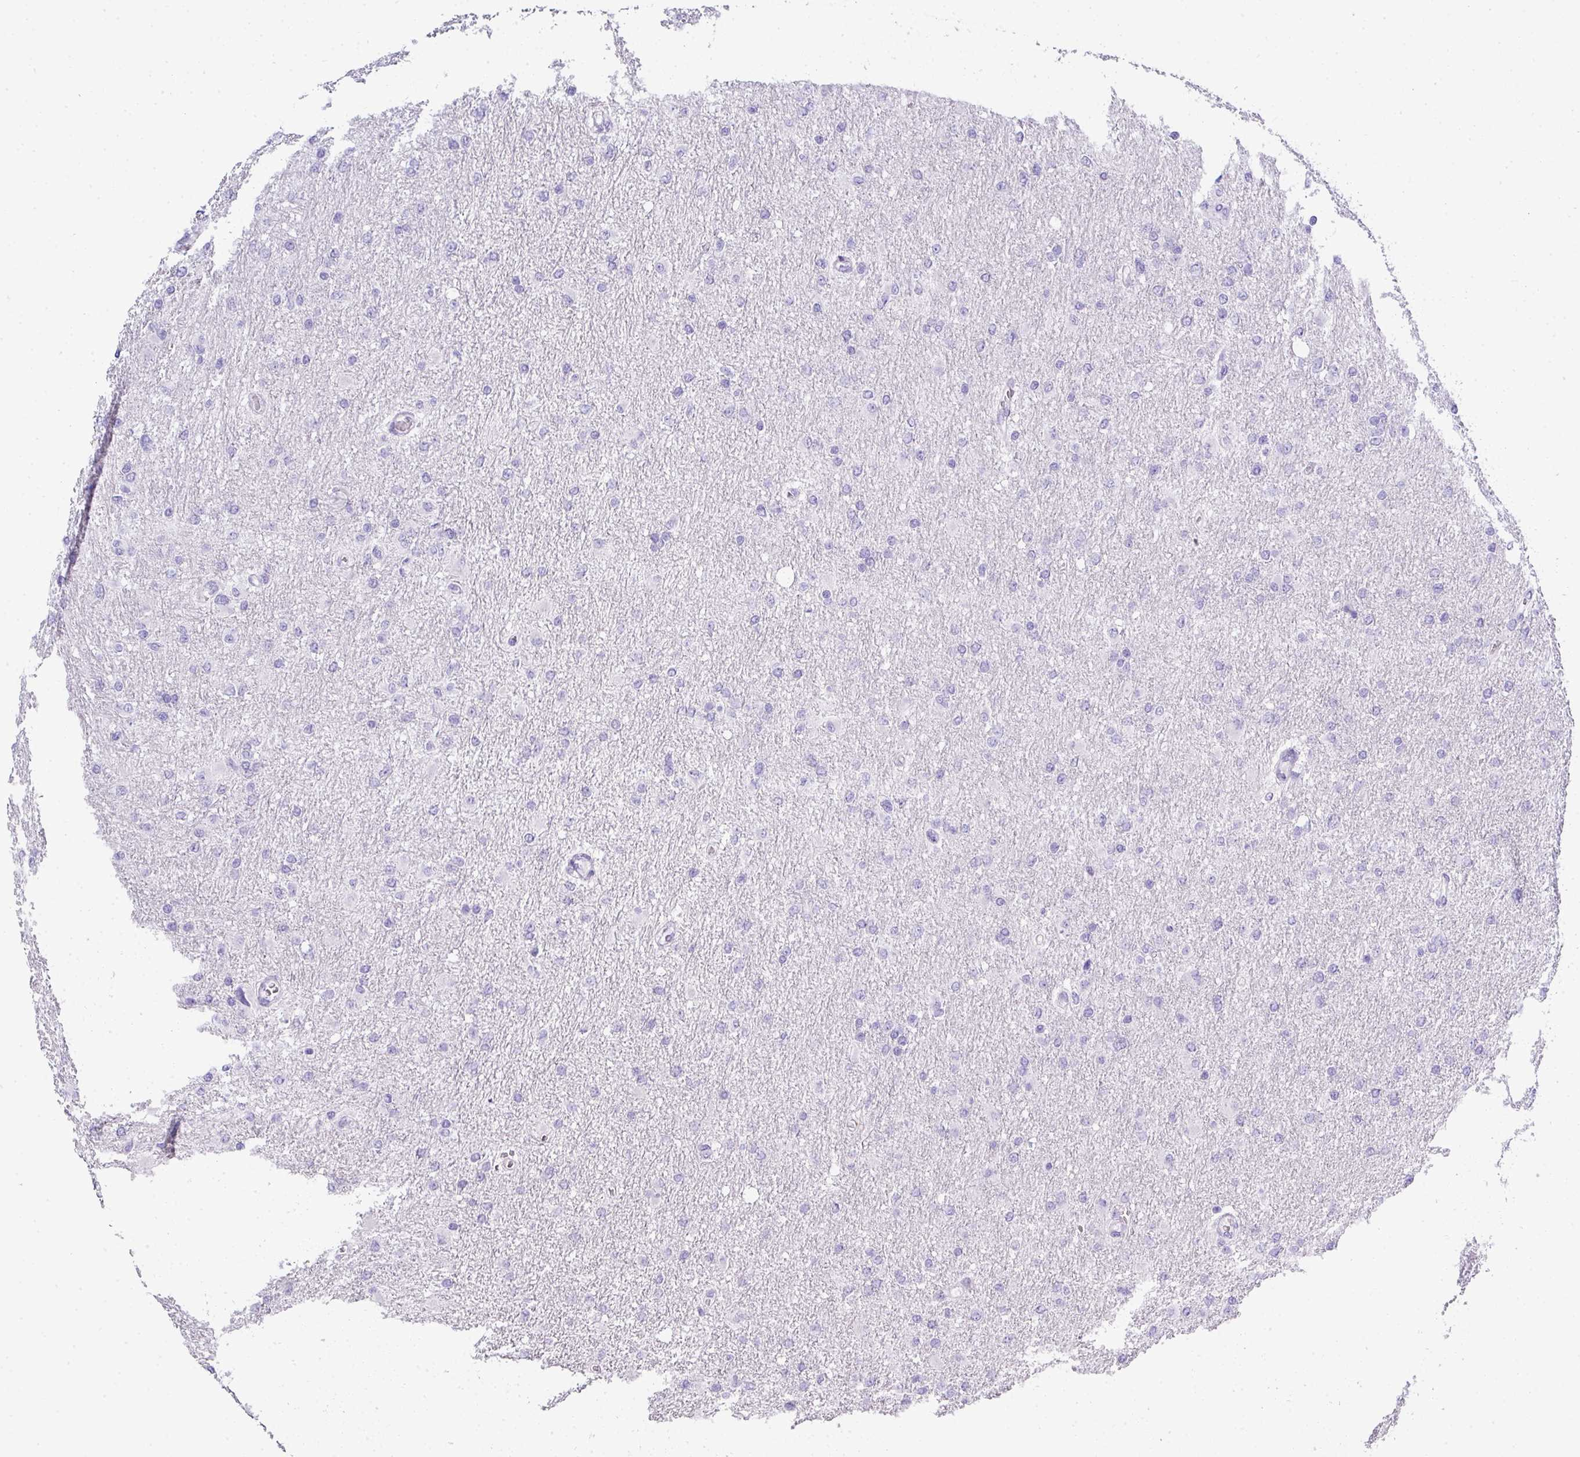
{"staining": {"intensity": "negative", "quantity": "none", "location": "none"}, "tissue": "glioma", "cell_type": "Tumor cells", "image_type": "cancer", "snomed": [{"axis": "morphology", "description": "Glioma, malignant, High grade"}, {"axis": "topography", "description": "Cerebral cortex"}], "caption": "Tumor cells are negative for brown protein staining in malignant glioma (high-grade).", "gene": "ZNF568", "patient": {"sex": "female", "age": 36}}